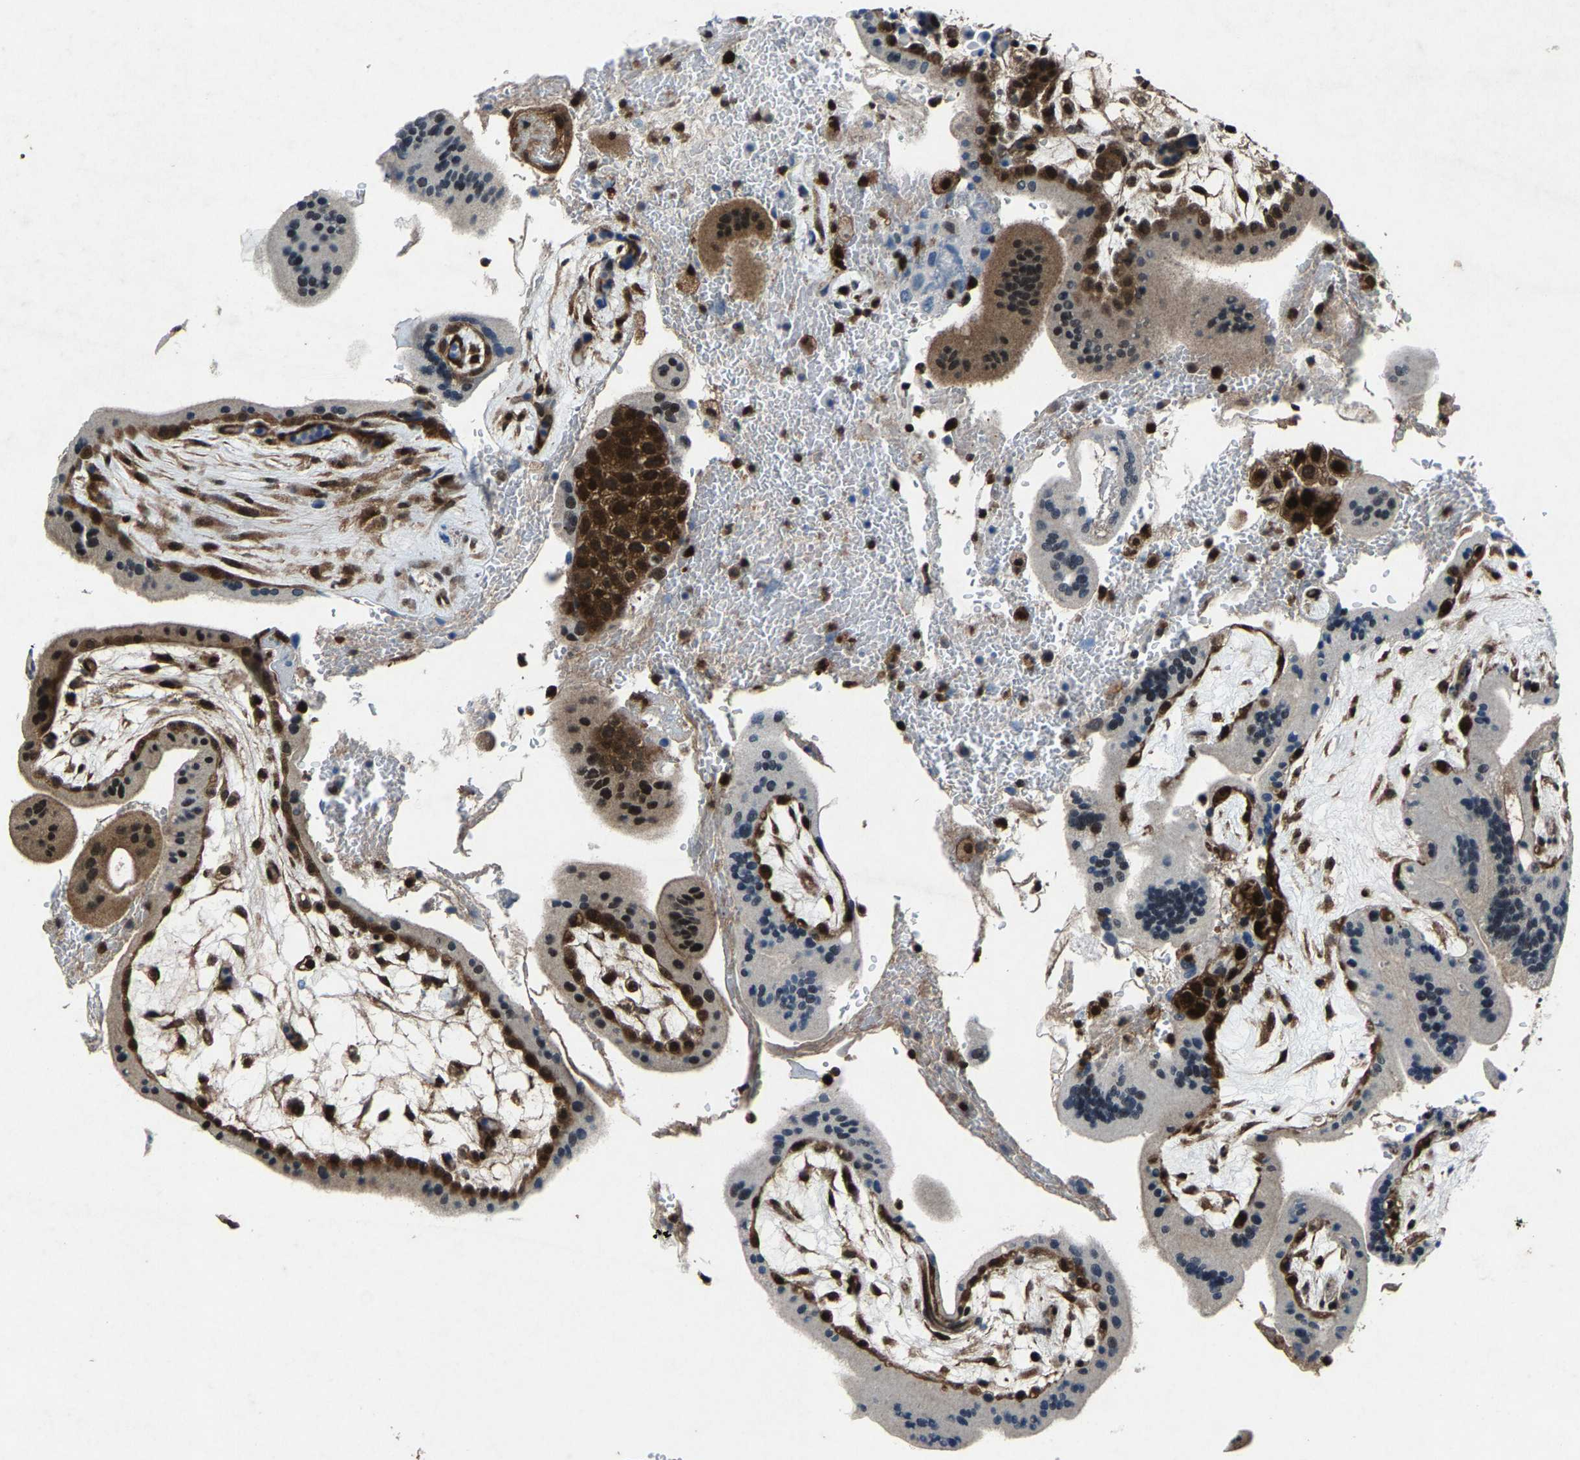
{"staining": {"intensity": "strong", "quantity": ">75%", "location": "cytoplasmic/membranous,nuclear"}, "tissue": "placenta", "cell_type": "Decidual cells", "image_type": "normal", "snomed": [{"axis": "morphology", "description": "Normal tissue, NOS"}, {"axis": "topography", "description": "Placenta"}], "caption": "Immunohistochemical staining of normal human placenta displays high levels of strong cytoplasmic/membranous,nuclear expression in about >75% of decidual cells. The staining was performed using DAB (3,3'-diaminobenzidine), with brown indicating positive protein expression. Nuclei are stained blue with hematoxylin.", "gene": "ATXN3", "patient": {"sex": "female", "age": 35}}